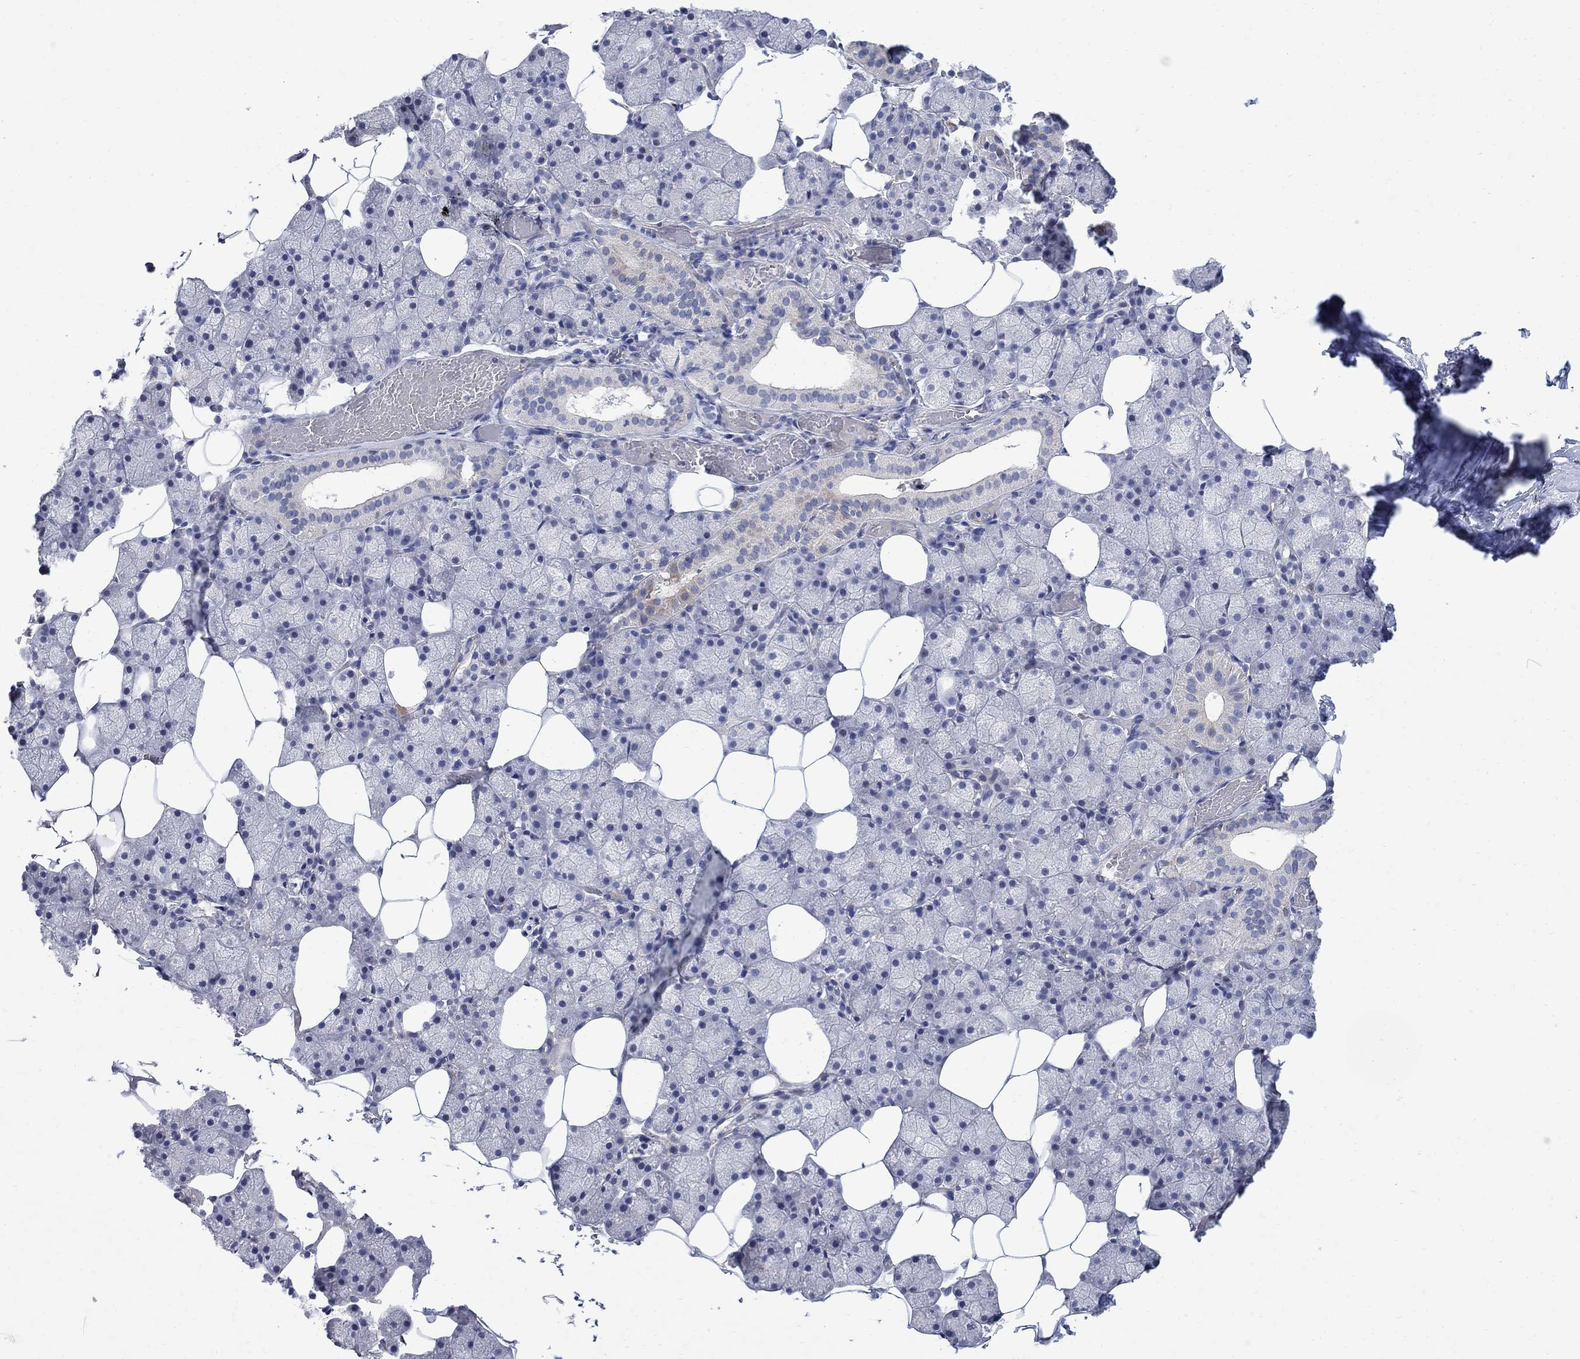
{"staining": {"intensity": "negative", "quantity": "none", "location": "none"}, "tissue": "salivary gland", "cell_type": "Glandular cells", "image_type": "normal", "snomed": [{"axis": "morphology", "description": "Normal tissue, NOS"}, {"axis": "topography", "description": "Salivary gland"}], "caption": "This is a histopathology image of immunohistochemistry staining of normal salivary gland, which shows no positivity in glandular cells. (Stains: DAB immunohistochemistry with hematoxylin counter stain, Microscopy: brightfield microscopy at high magnification).", "gene": "DLK1", "patient": {"sex": "male", "age": 38}}